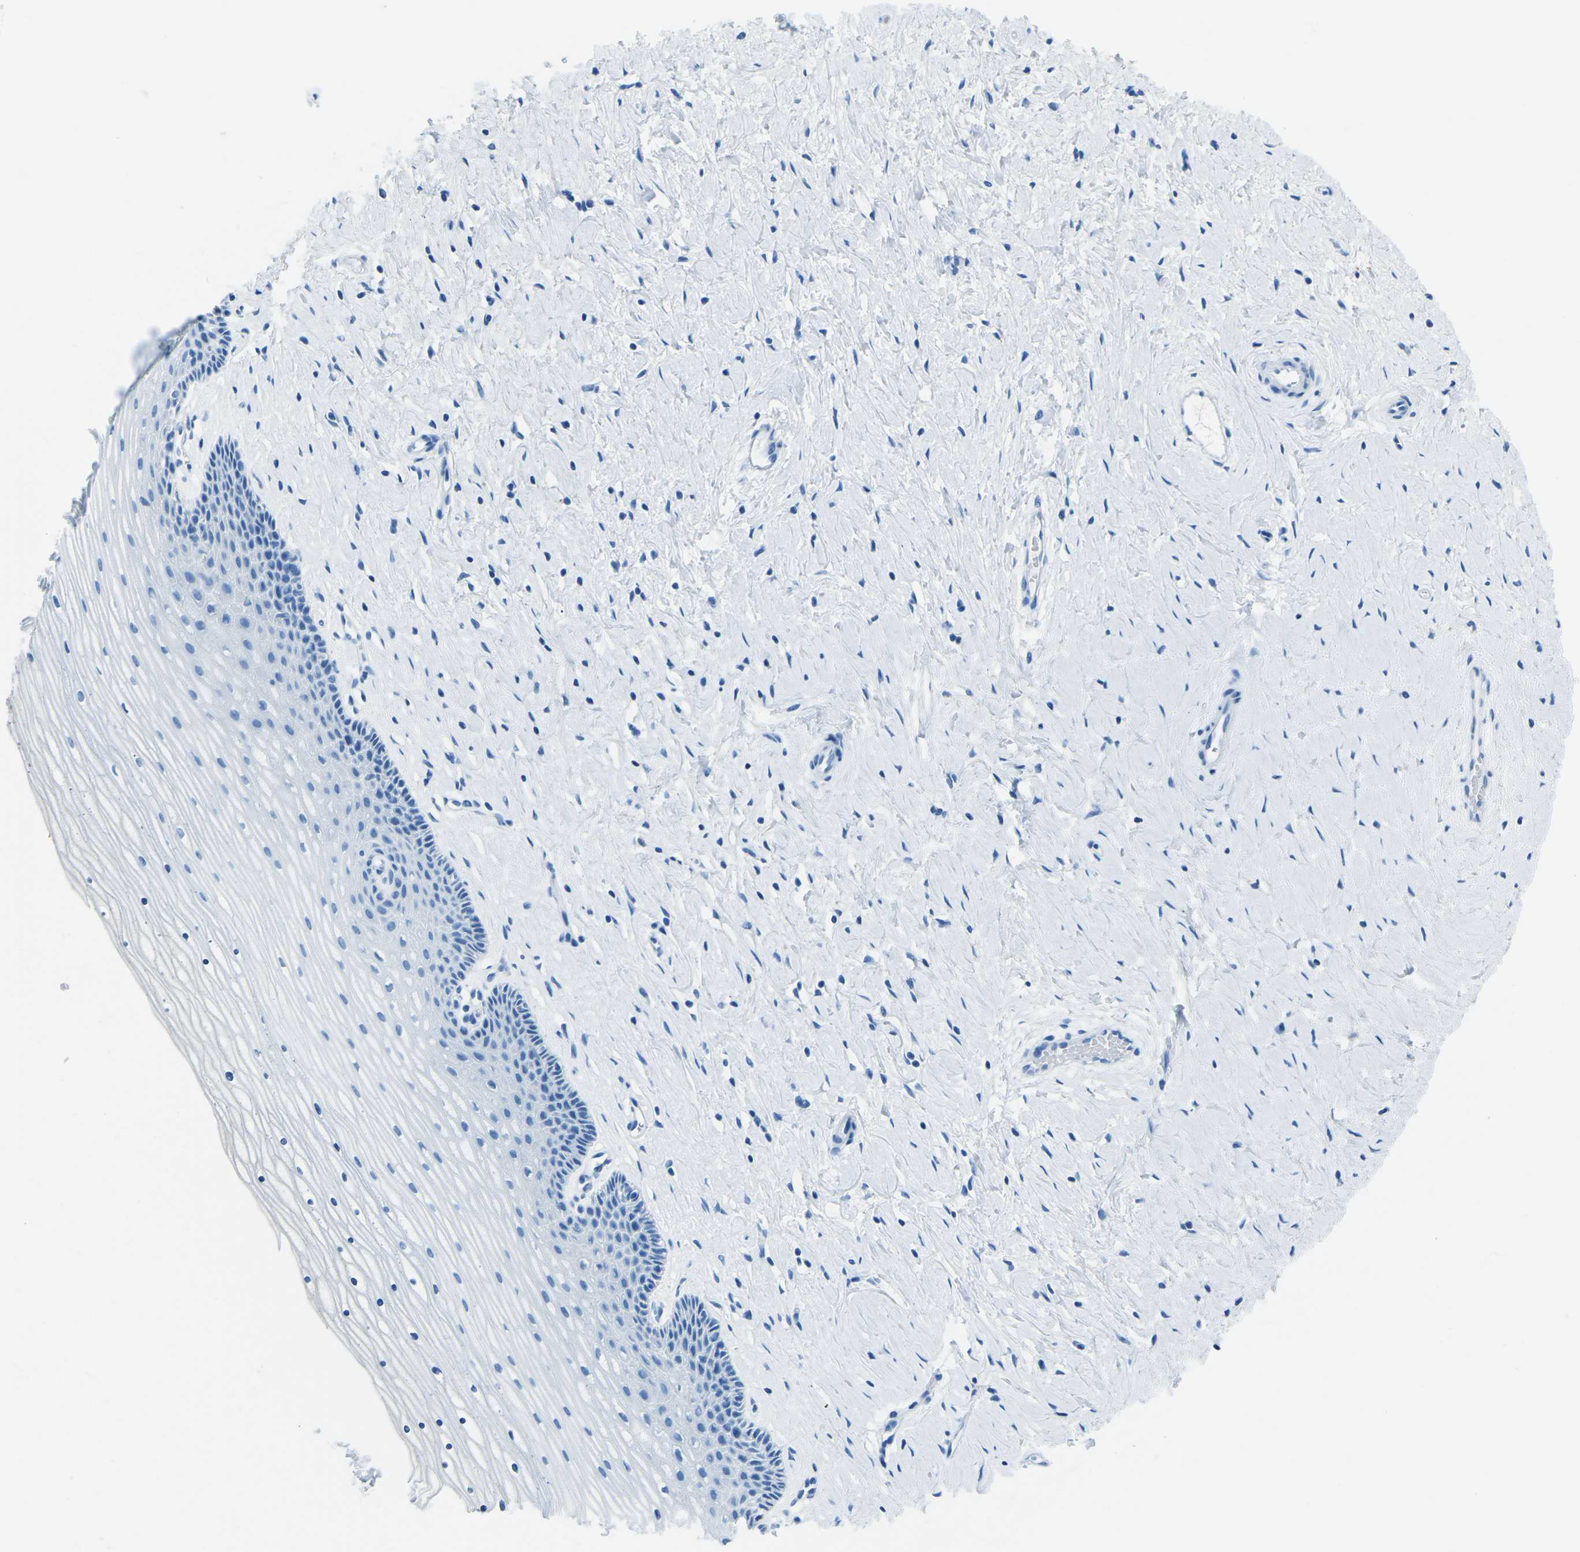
{"staining": {"intensity": "negative", "quantity": "none", "location": "none"}, "tissue": "cervix", "cell_type": "Glandular cells", "image_type": "normal", "snomed": [{"axis": "morphology", "description": "Normal tissue, NOS"}, {"axis": "topography", "description": "Cervix"}], "caption": "The photomicrograph exhibits no staining of glandular cells in benign cervix. (Brightfield microscopy of DAB (3,3'-diaminobenzidine) IHC at high magnification).", "gene": "MYH8", "patient": {"sex": "female", "age": 39}}